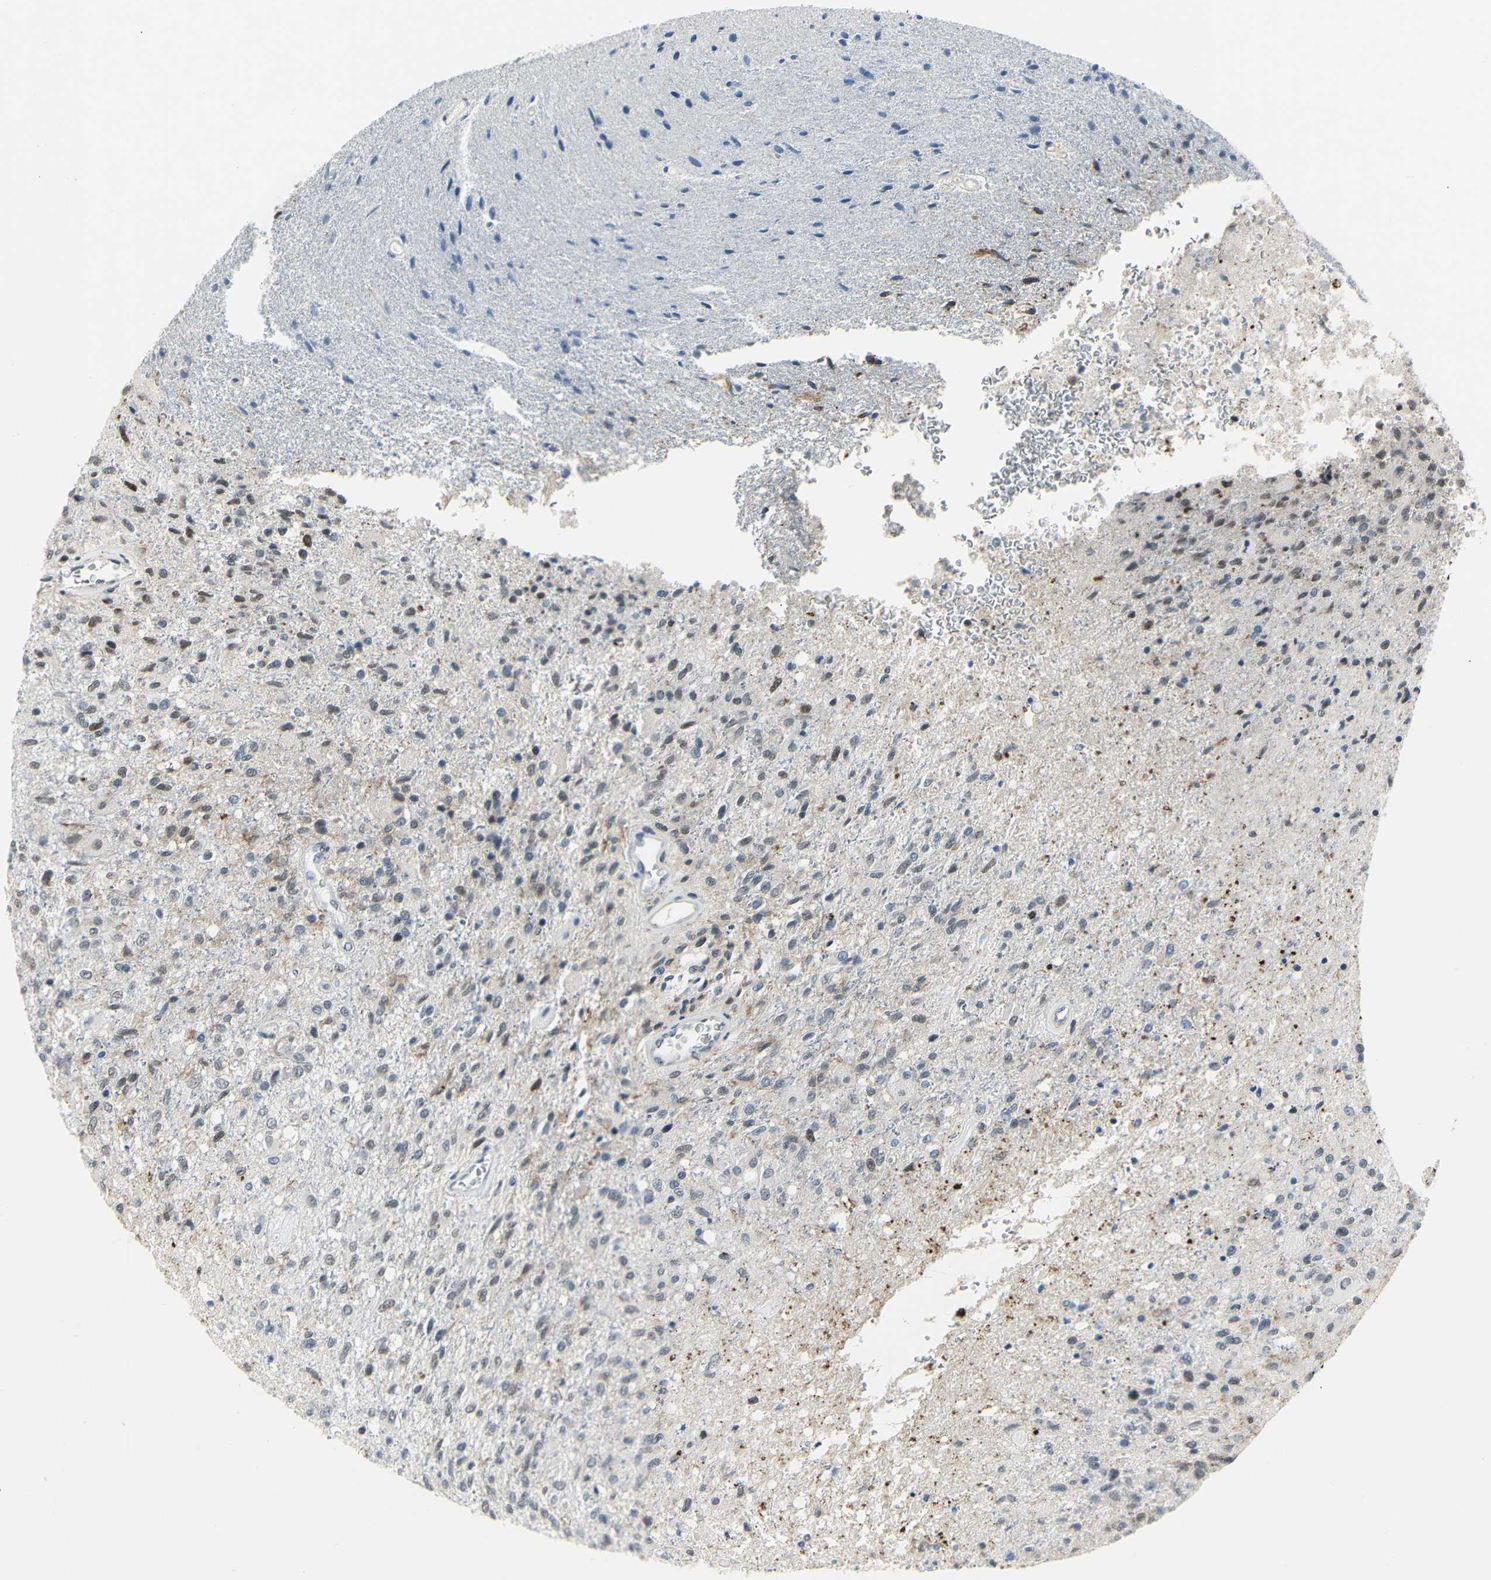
{"staining": {"intensity": "moderate", "quantity": "<25%", "location": "nuclear"}, "tissue": "glioma", "cell_type": "Tumor cells", "image_type": "cancer", "snomed": [{"axis": "morphology", "description": "Normal tissue, NOS"}, {"axis": "morphology", "description": "Glioma, malignant, High grade"}, {"axis": "topography", "description": "Cerebral cortex"}], "caption": "High-grade glioma (malignant) stained with immunohistochemistry exhibits moderate nuclear positivity in approximately <25% of tumor cells.", "gene": "IMPG2", "patient": {"sex": "male", "age": 77}}